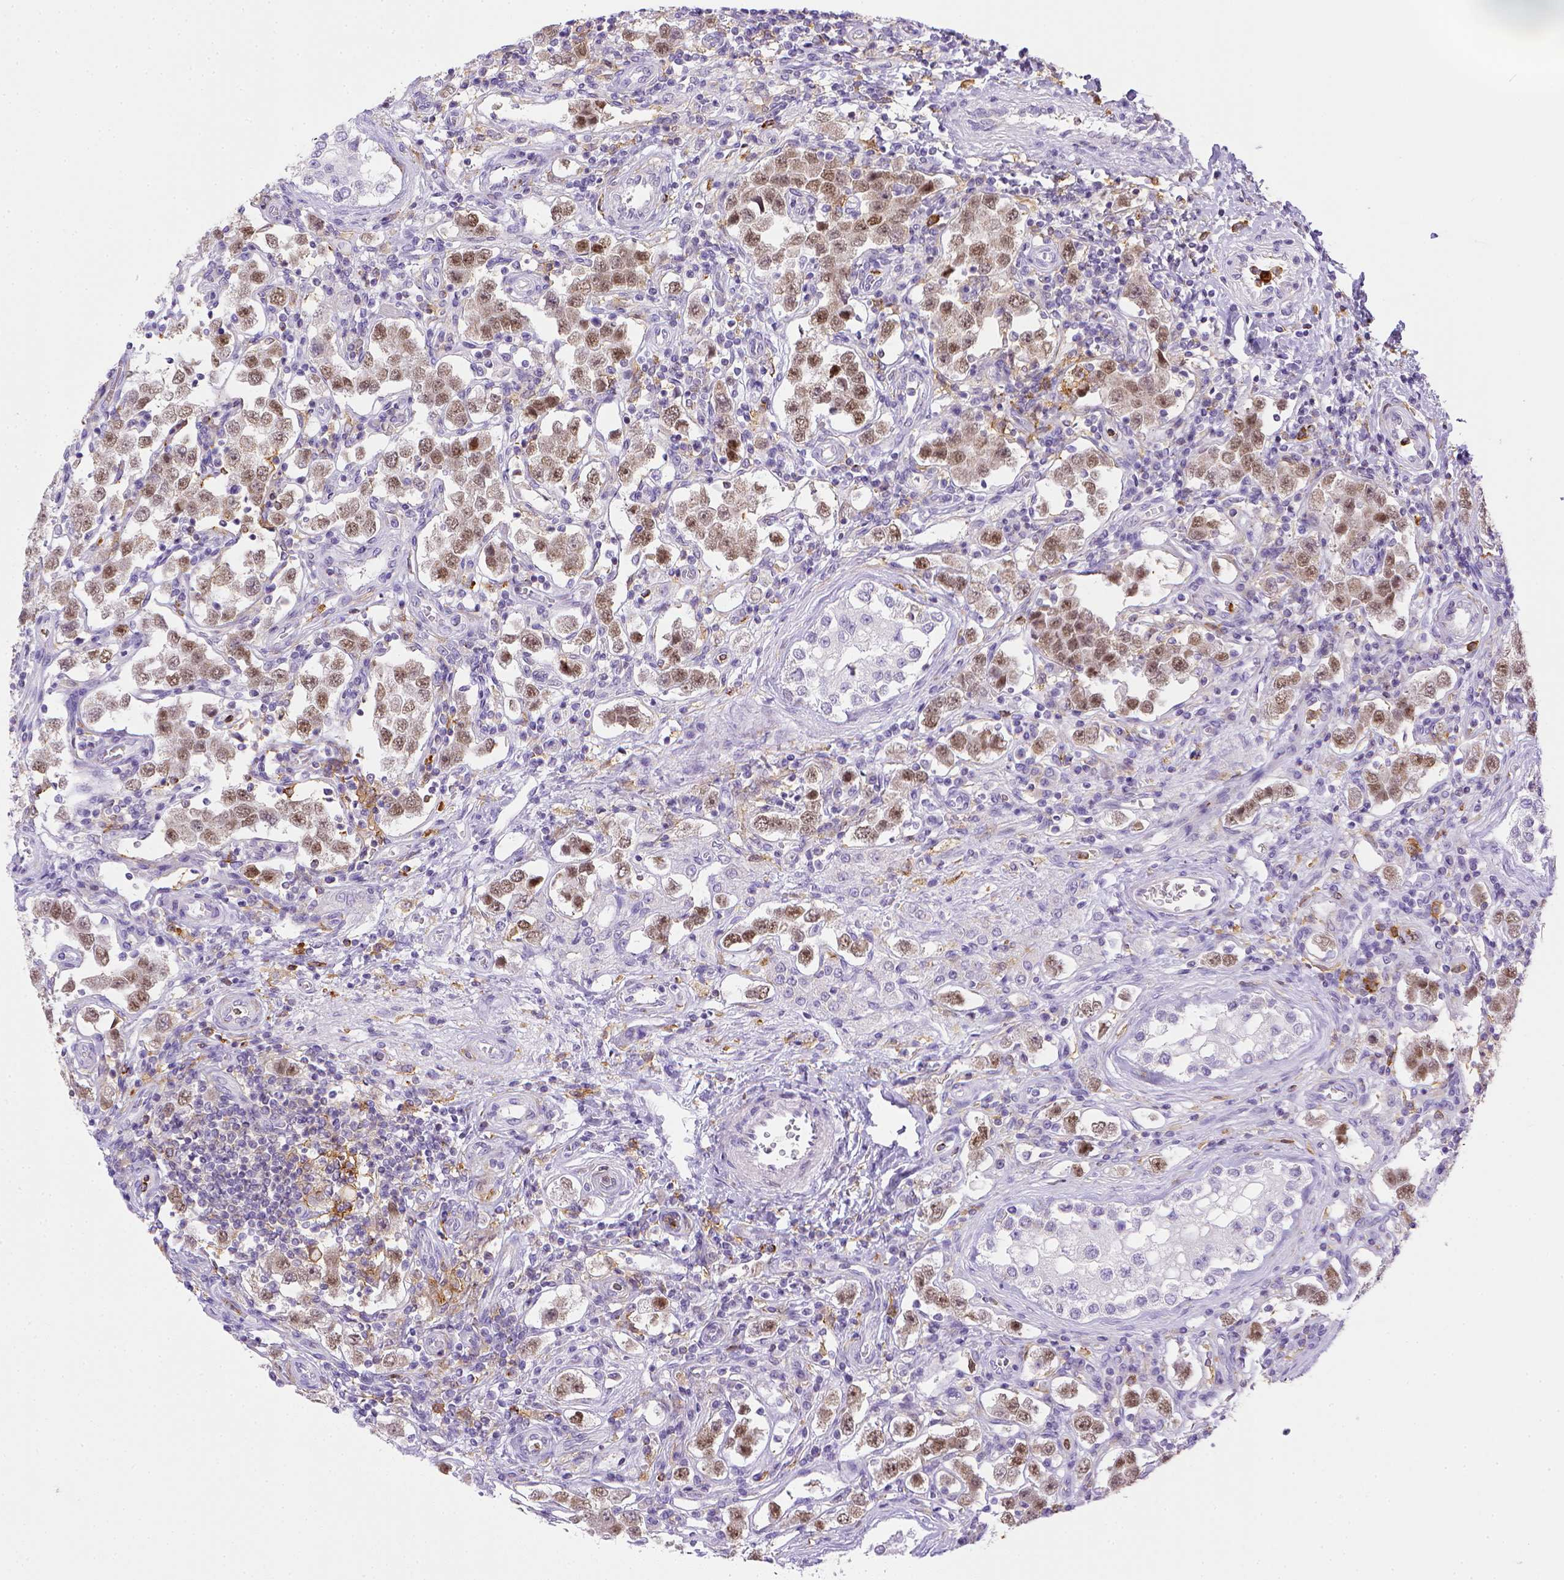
{"staining": {"intensity": "moderate", "quantity": ">75%", "location": "nuclear"}, "tissue": "testis cancer", "cell_type": "Tumor cells", "image_type": "cancer", "snomed": [{"axis": "morphology", "description": "Seminoma, NOS"}, {"axis": "topography", "description": "Testis"}], "caption": "High-magnification brightfield microscopy of testis cancer (seminoma) stained with DAB (brown) and counterstained with hematoxylin (blue). tumor cells exhibit moderate nuclear staining is identified in about>75% of cells.", "gene": "ITGAM", "patient": {"sex": "male", "age": 37}}